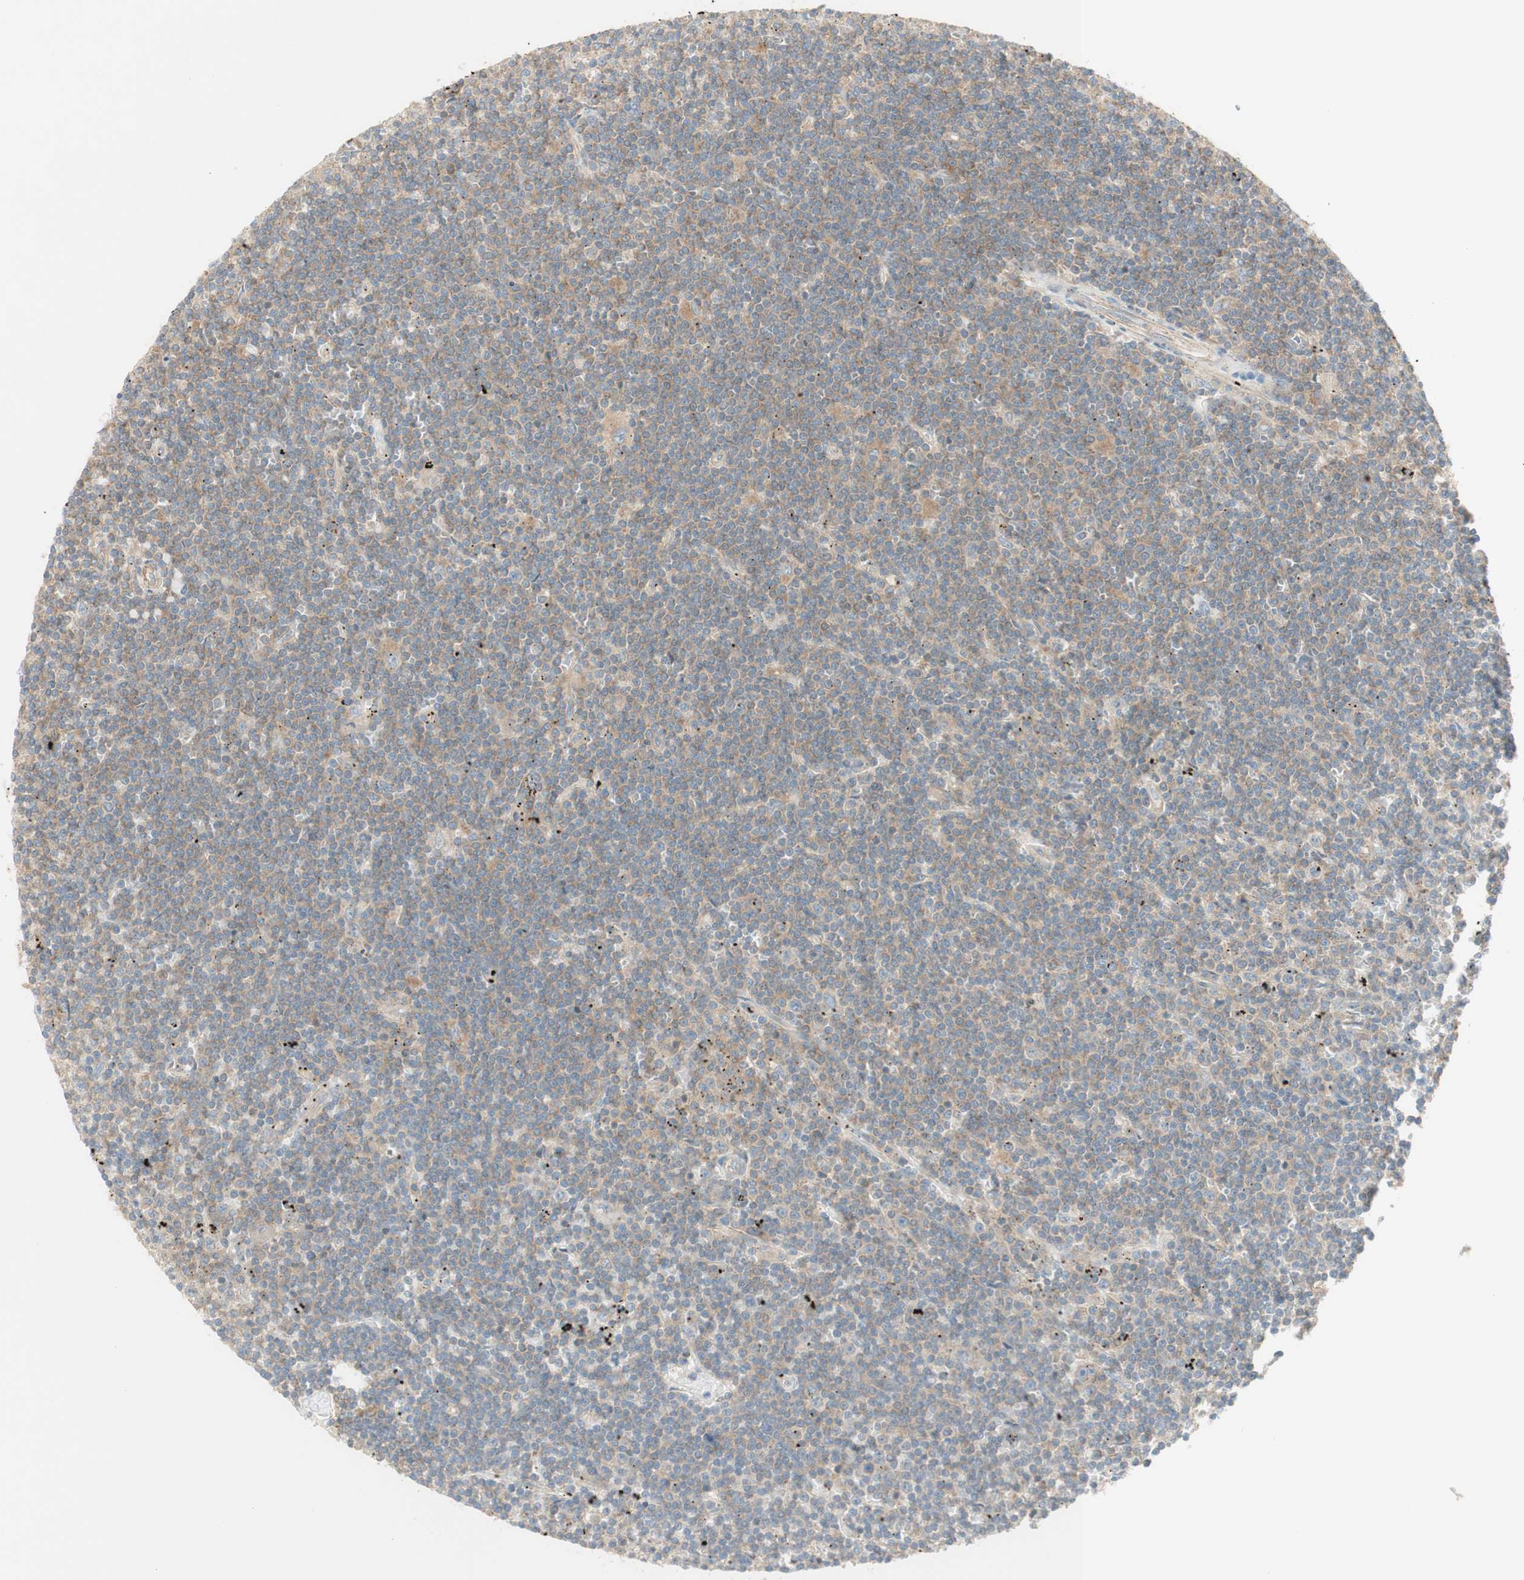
{"staining": {"intensity": "moderate", "quantity": "25%-75%", "location": "cytoplasmic/membranous"}, "tissue": "lymphoma", "cell_type": "Tumor cells", "image_type": "cancer", "snomed": [{"axis": "morphology", "description": "Malignant lymphoma, non-Hodgkin's type, Low grade"}, {"axis": "topography", "description": "Spleen"}], "caption": "Moderate cytoplasmic/membranous protein staining is appreciated in about 25%-75% of tumor cells in low-grade malignant lymphoma, non-Hodgkin's type.", "gene": "IKBKG", "patient": {"sex": "male", "age": 76}}